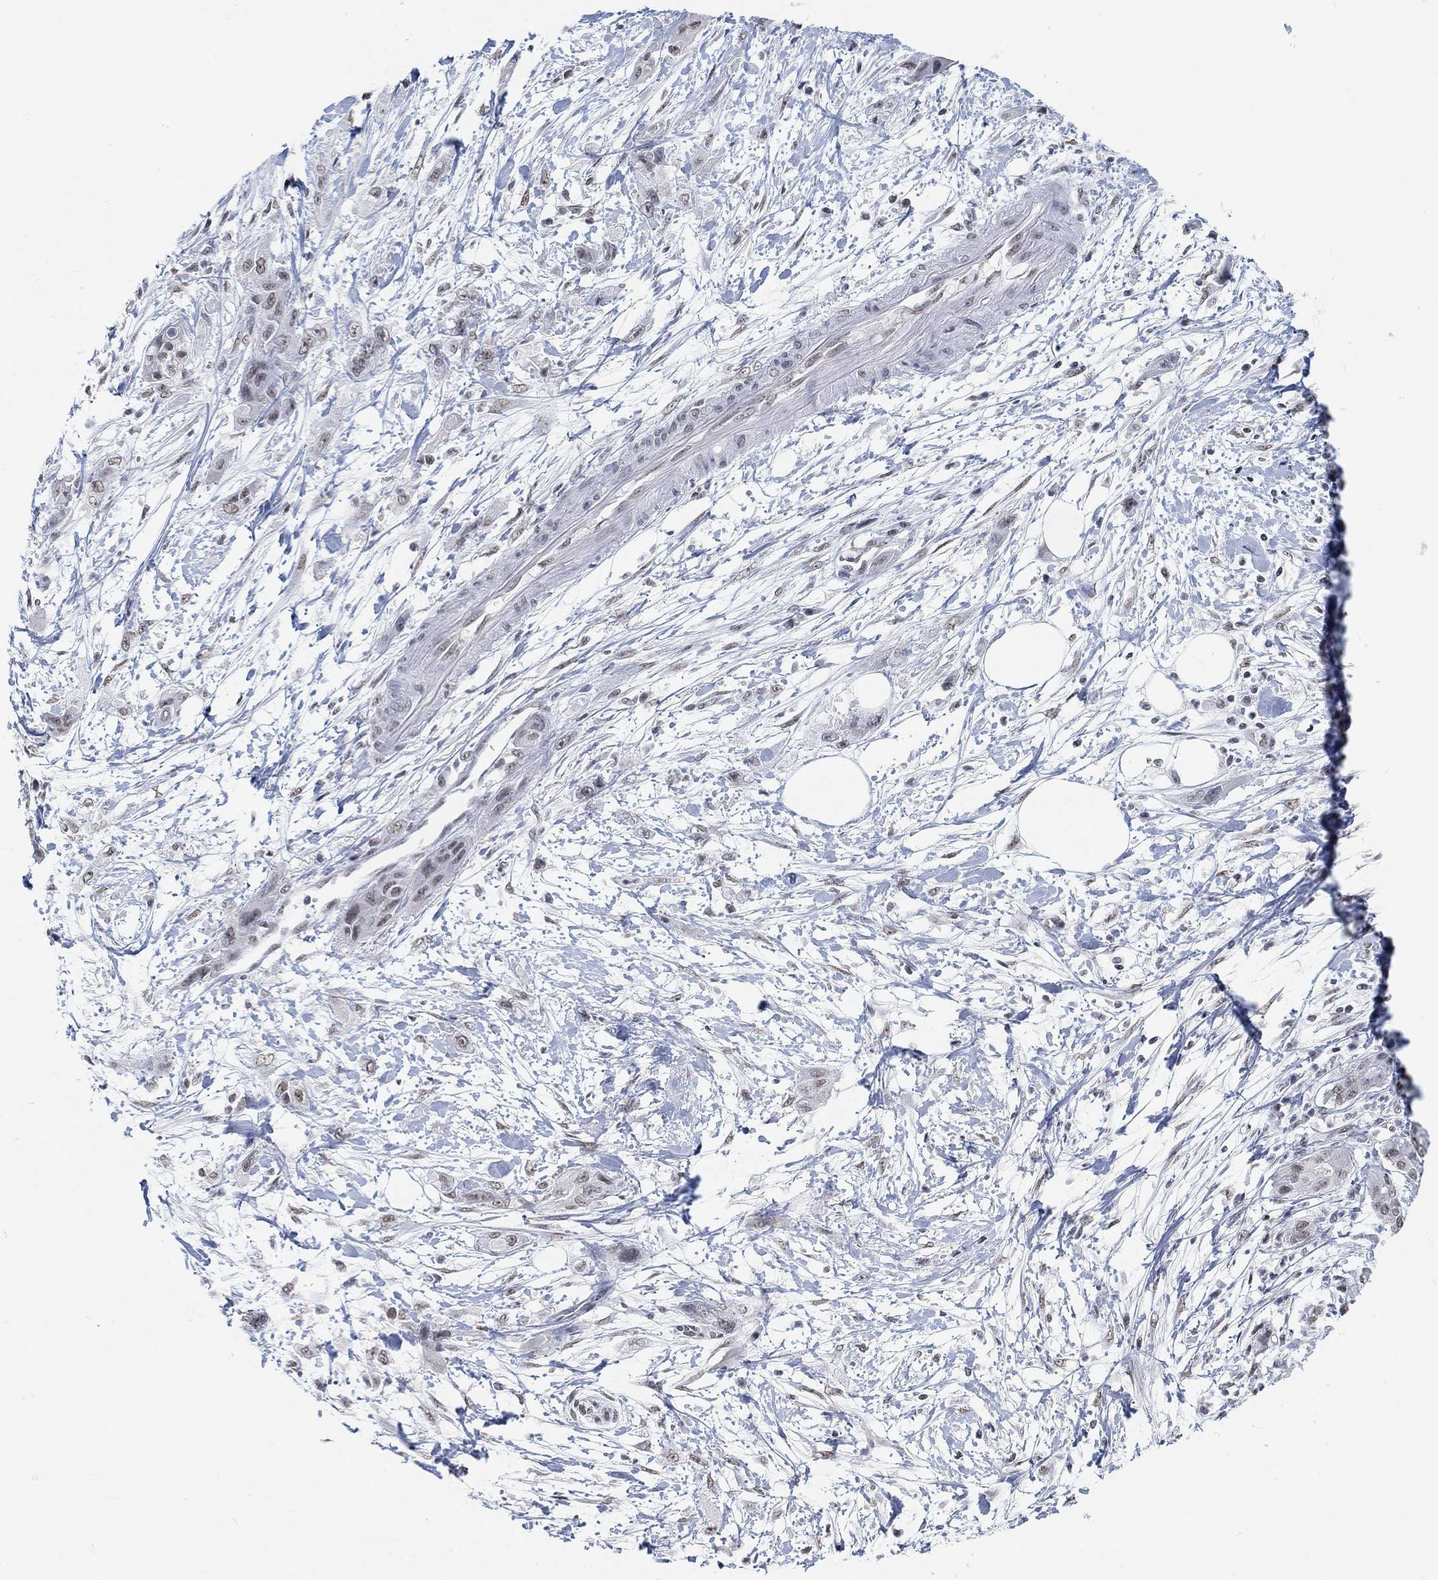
{"staining": {"intensity": "weak", "quantity": ">75%", "location": "nuclear"}, "tissue": "pancreatic cancer", "cell_type": "Tumor cells", "image_type": "cancer", "snomed": [{"axis": "morphology", "description": "Adenocarcinoma, NOS"}, {"axis": "topography", "description": "Pancreas"}], "caption": "Immunohistochemistry of human adenocarcinoma (pancreatic) exhibits low levels of weak nuclear staining in approximately >75% of tumor cells.", "gene": "PURG", "patient": {"sex": "male", "age": 72}}